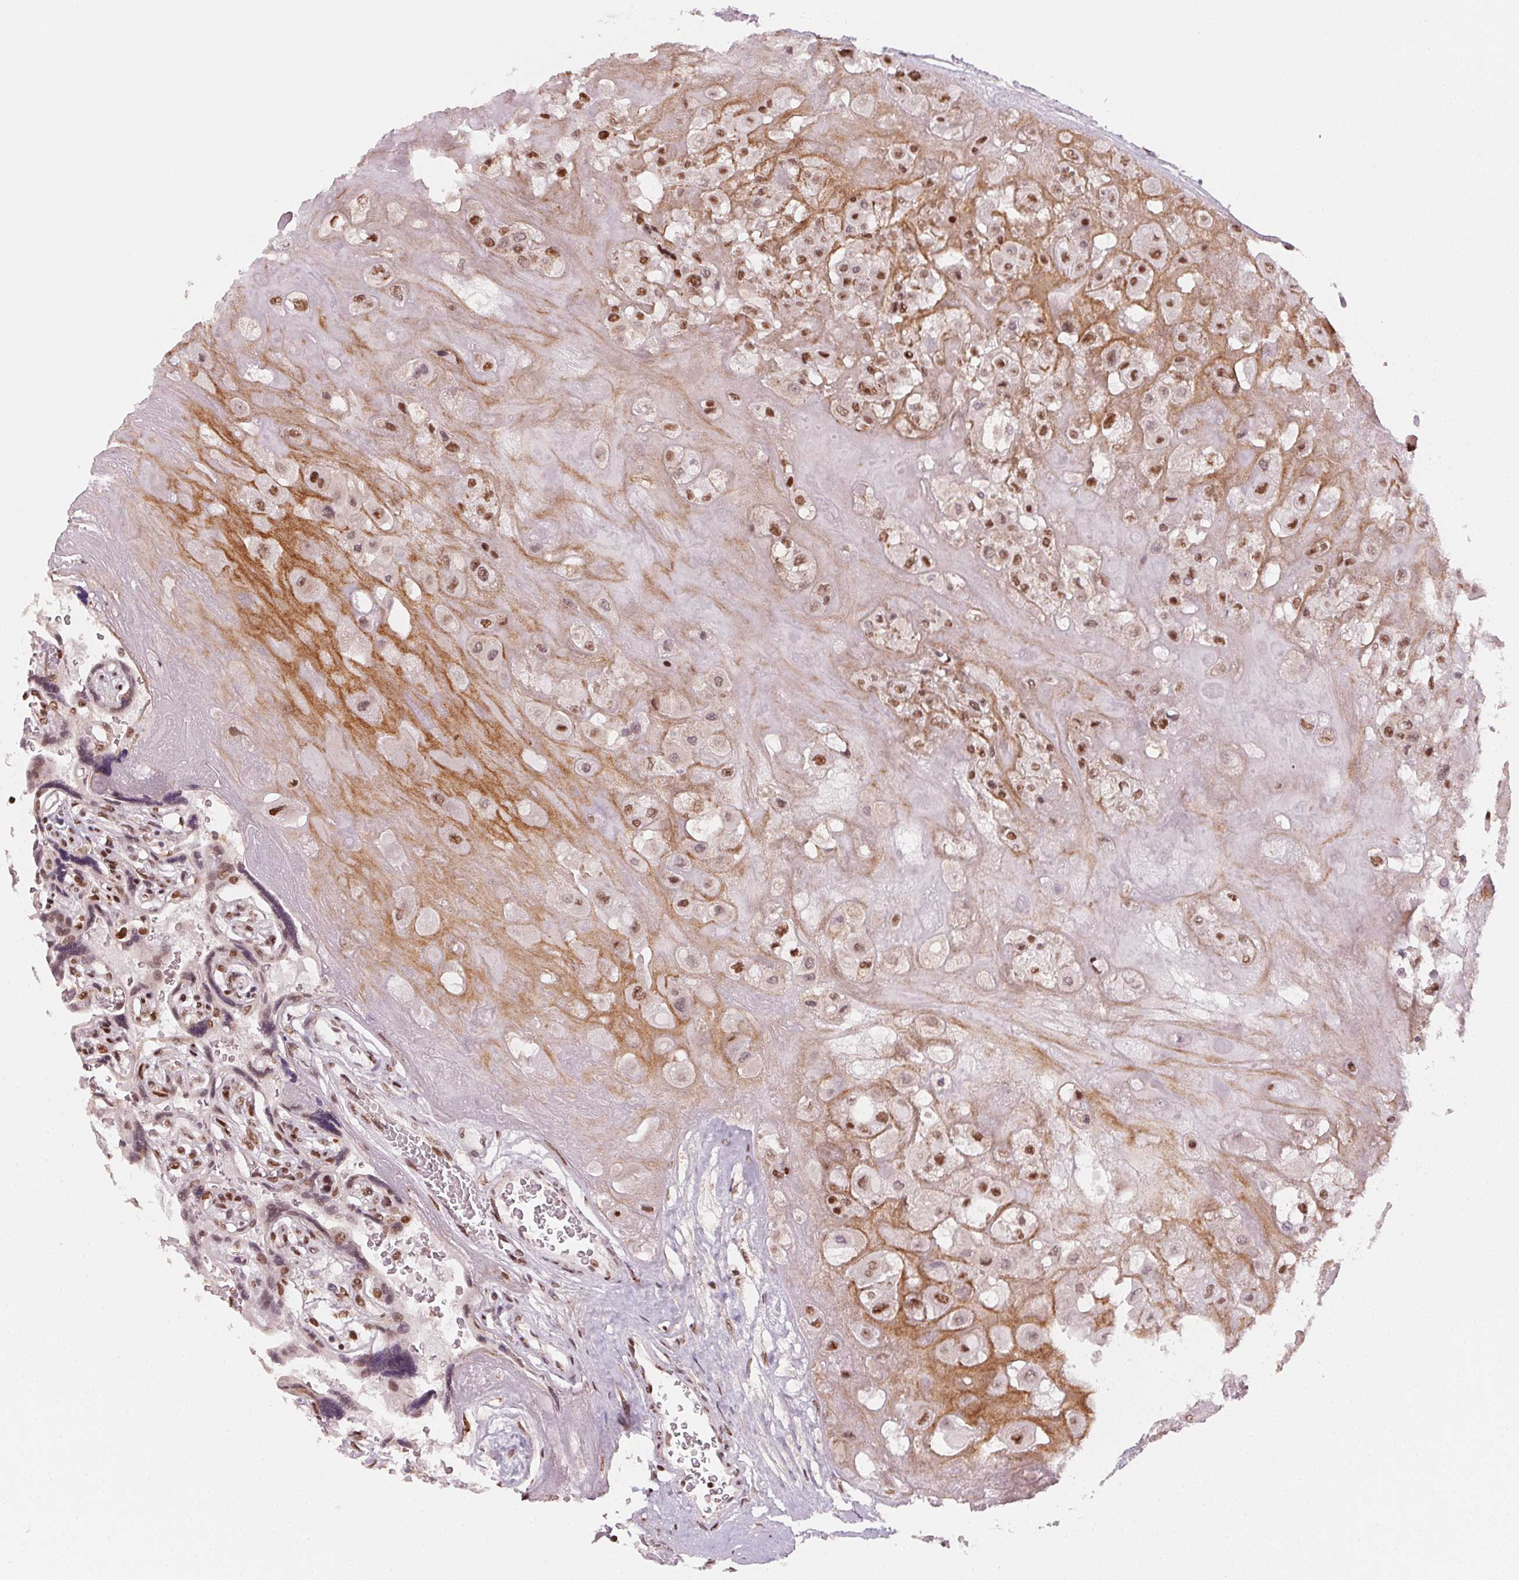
{"staining": {"intensity": "strong", "quantity": ">75%", "location": "cytoplasmic/membranous,nuclear"}, "tissue": "placenta", "cell_type": "Decidual cells", "image_type": "normal", "snomed": [{"axis": "morphology", "description": "Normal tissue, NOS"}, {"axis": "topography", "description": "Placenta"}], "caption": "Placenta was stained to show a protein in brown. There is high levels of strong cytoplasmic/membranous,nuclear staining in approximately >75% of decidual cells. The staining is performed using DAB brown chromogen to label protein expression. The nuclei are counter-stained blue using hematoxylin.", "gene": "TOPORS", "patient": {"sex": "female", "age": 32}}